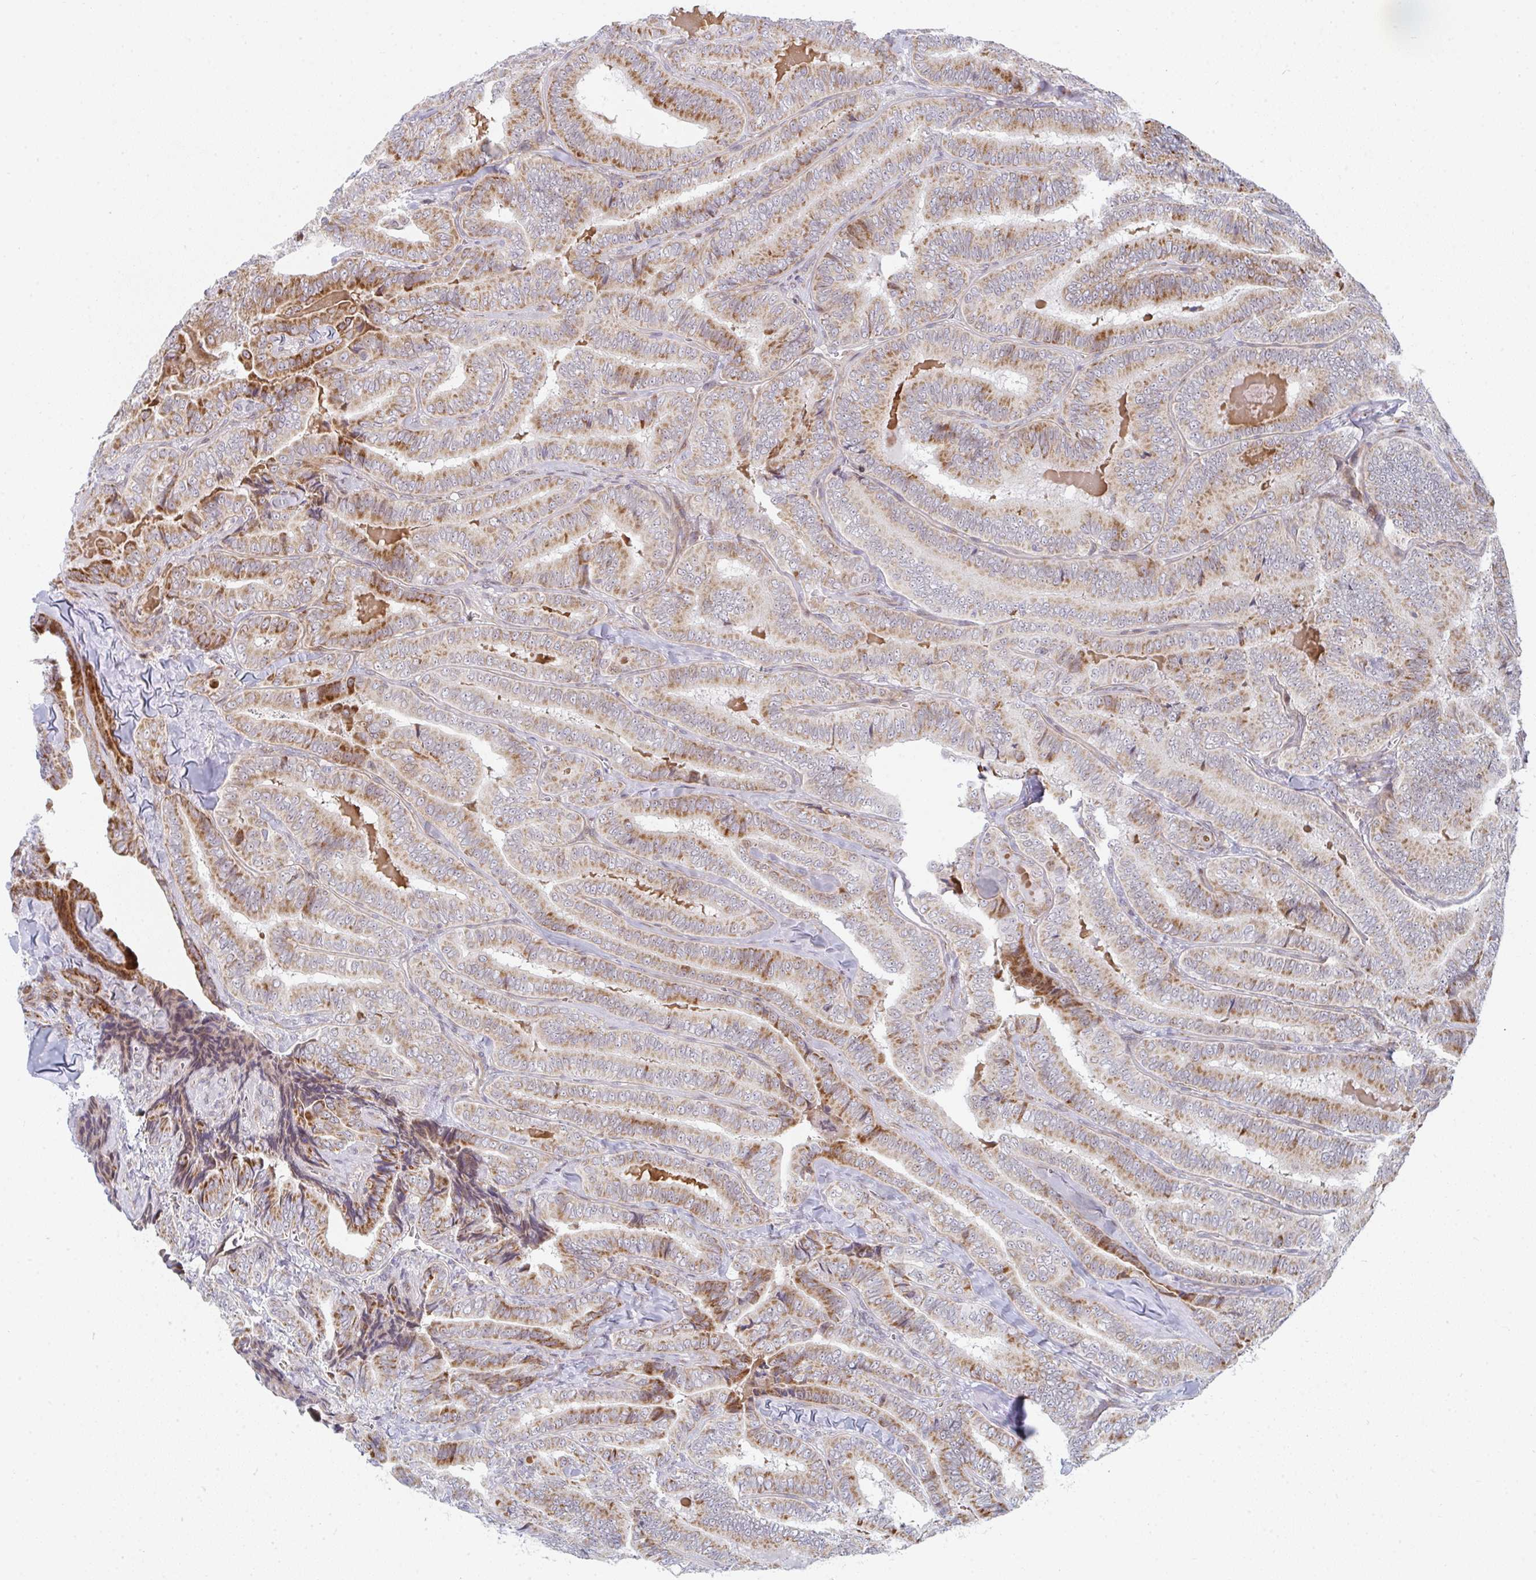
{"staining": {"intensity": "moderate", "quantity": "25%-75%", "location": "cytoplasmic/membranous"}, "tissue": "thyroid cancer", "cell_type": "Tumor cells", "image_type": "cancer", "snomed": [{"axis": "morphology", "description": "Papillary adenocarcinoma, NOS"}, {"axis": "topography", "description": "Thyroid gland"}], "caption": "The photomicrograph demonstrates immunohistochemical staining of thyroid papillary adenocarcinoma. There is moderate cytoplasmic/membranous expression is present in approximately 25%-75% of tumor cells.", "gene": "PRKCH", "patient": {"sex": "male", "age": 61}}